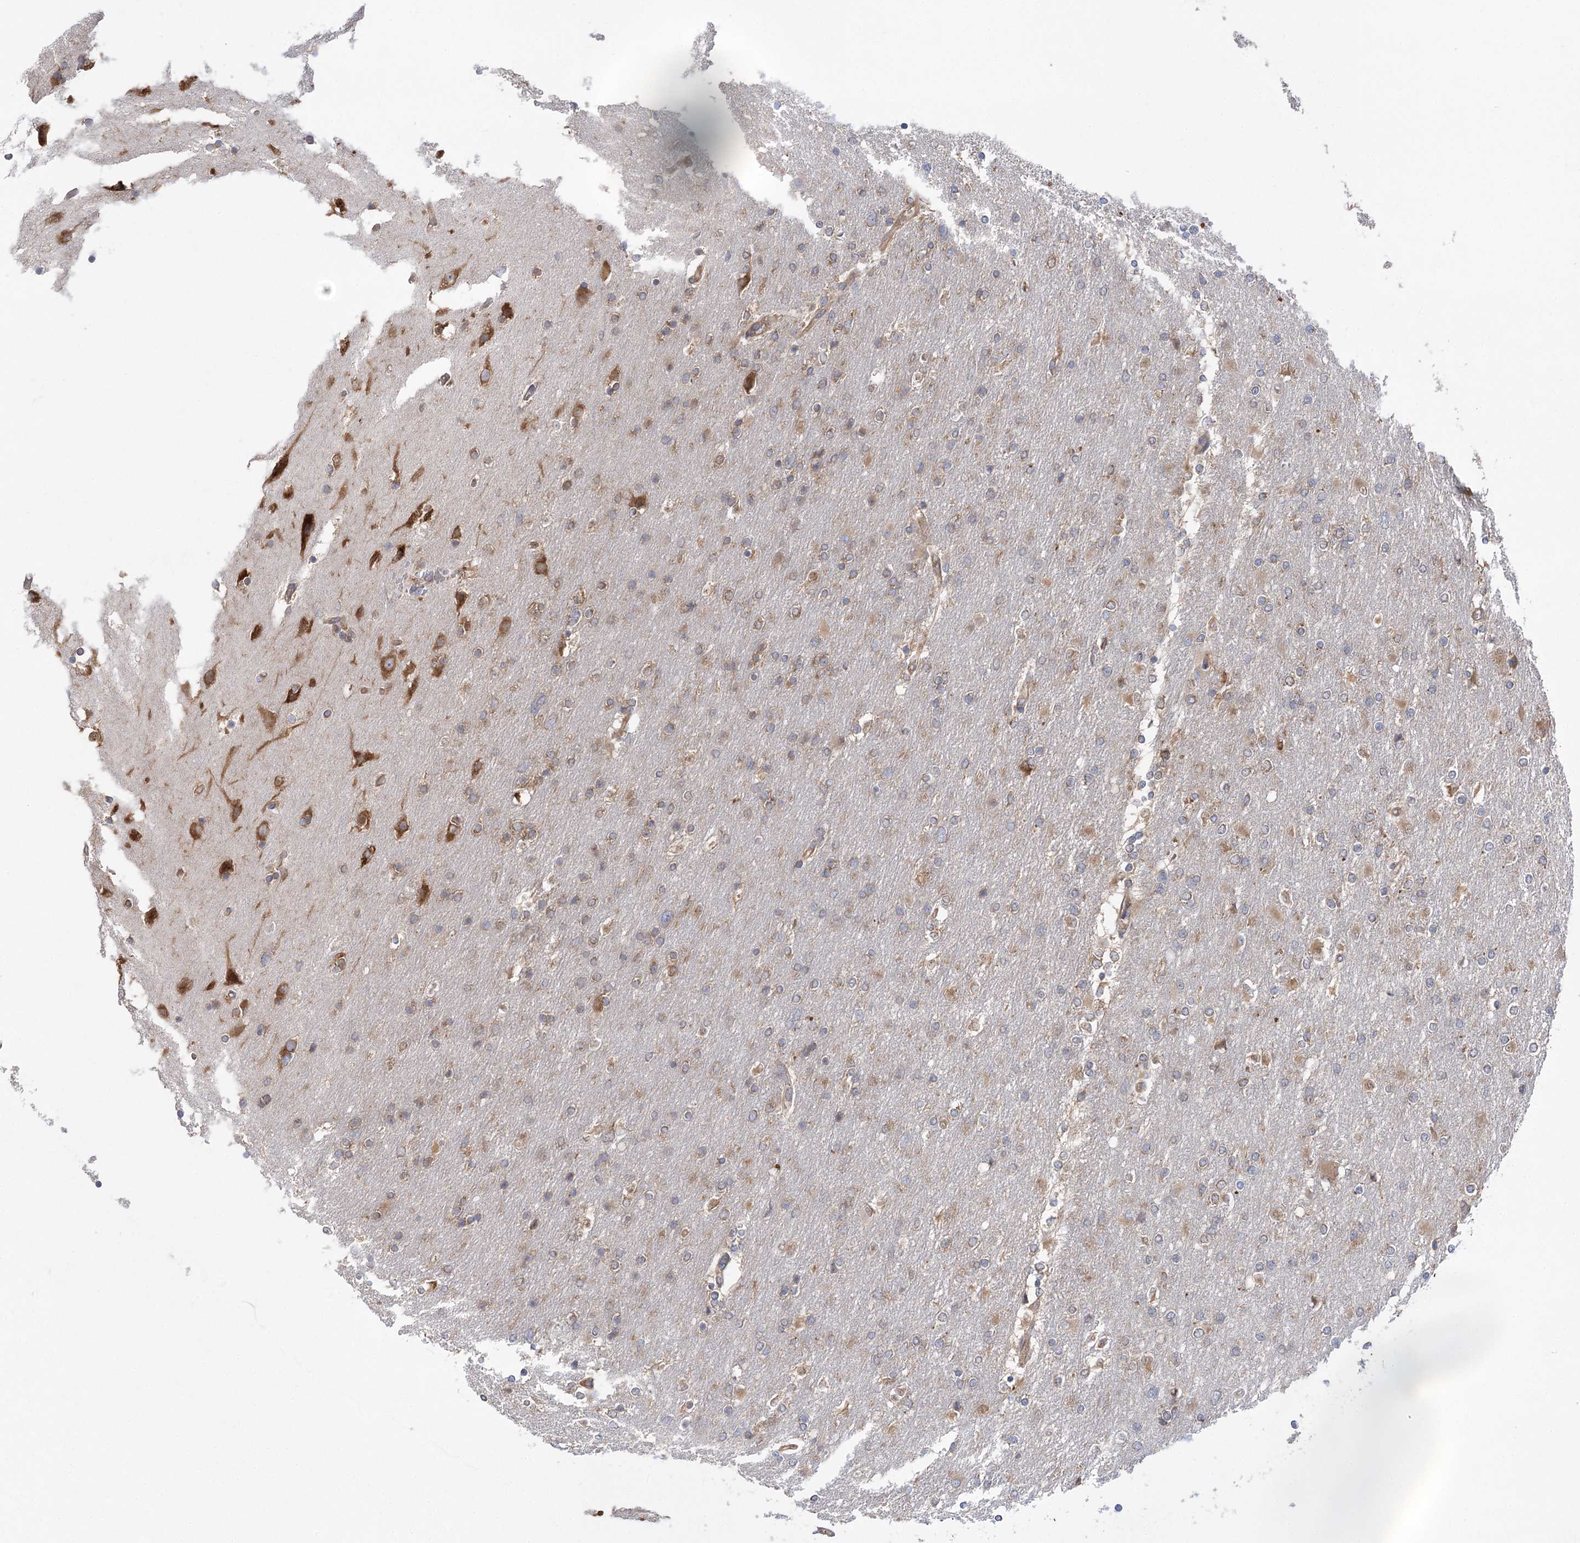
{"staining": {"intensity": "weak", "quantity": "25%-75%", "location": "cytoplasmic/membranous"}, "tissue": "glioma", "cell_type": "Tumor cells", "image_type": "cancer", "snomed": [{"axis": "morphology", "description": "Glioma, malignant, High grade"}, {"axis": "topography", "description": "Cerebral cortex"}], "caption": "Glioma was stained to show a protein in brown. There is low levels of weak cytoplasmic/membranous expression in about 25%-75% of tumor cells.", "gene": "EIF3A", "patient": {"sex": "female", "age": 36}}